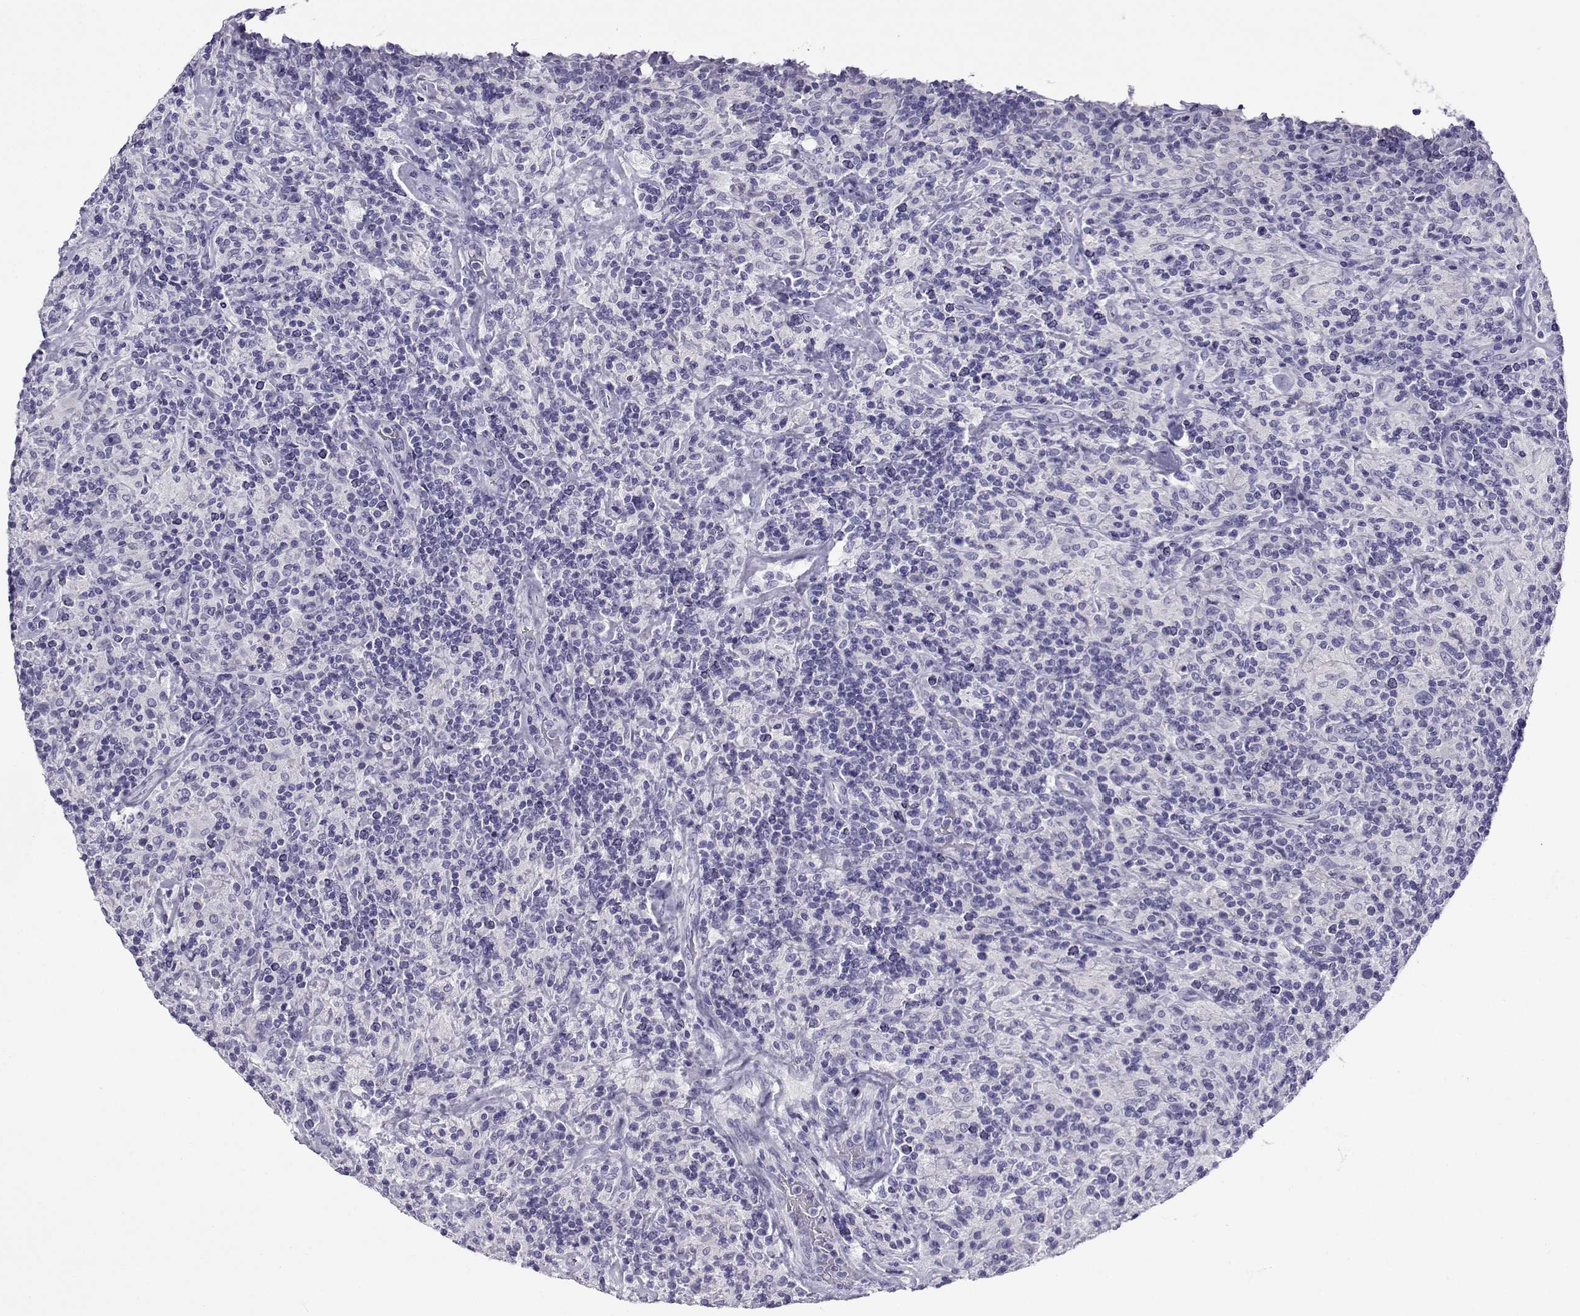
{"staining": {"intensity": "negative", "quantity": "none", "location": "none"}, "tissue": "lymphoma", "cell_type": "Tumor cells", "image_type": "cancer", "snomed": [{"axis": "morphology", "description": "Hodgkin's disease, NOS"}, {"axis": "topography", "description": "Lymph node"}], "caption": "The histopathology image exhibits no staining of tumor cells in Hodgkin's disease.", "gene": "CABS1", "patient": {"sex": "male", "age": 70}}